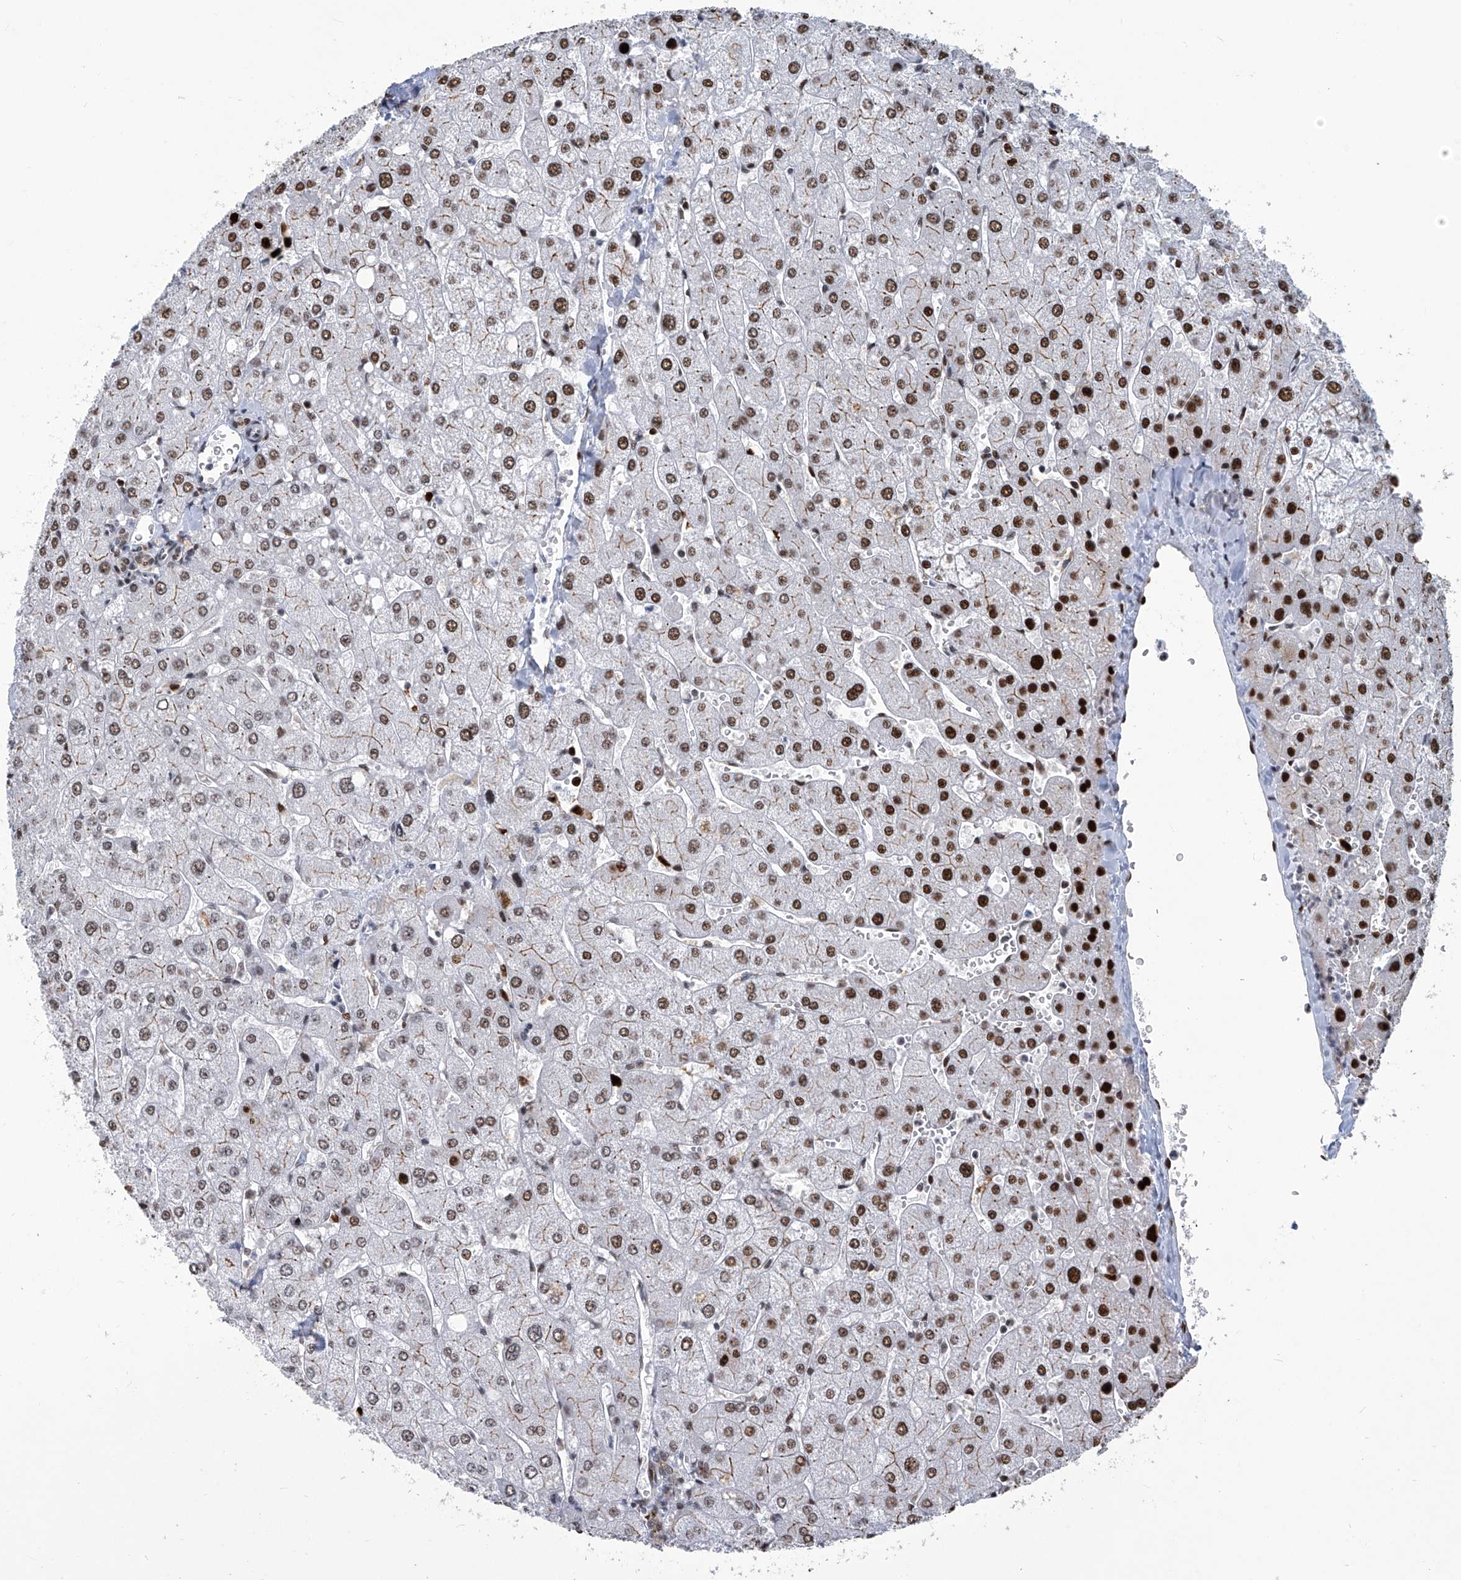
{"staining": {"intensity": "negative", "quantity": "none", "location": "none"}, "tissue": "liver", "cell_type": "Cholangiocytes", "image_type": "normal", "snomed": [{"axis": "morphology", "description": "Normal tissue, NOS"}, {"axis": "topography", "description": "Liver"}], "caption": "The photomicrograph exhibits no significant positivity in cholangiocytes of liver.", "gene": "PCNA", "patient": {"sex": "male", "age": 55}}